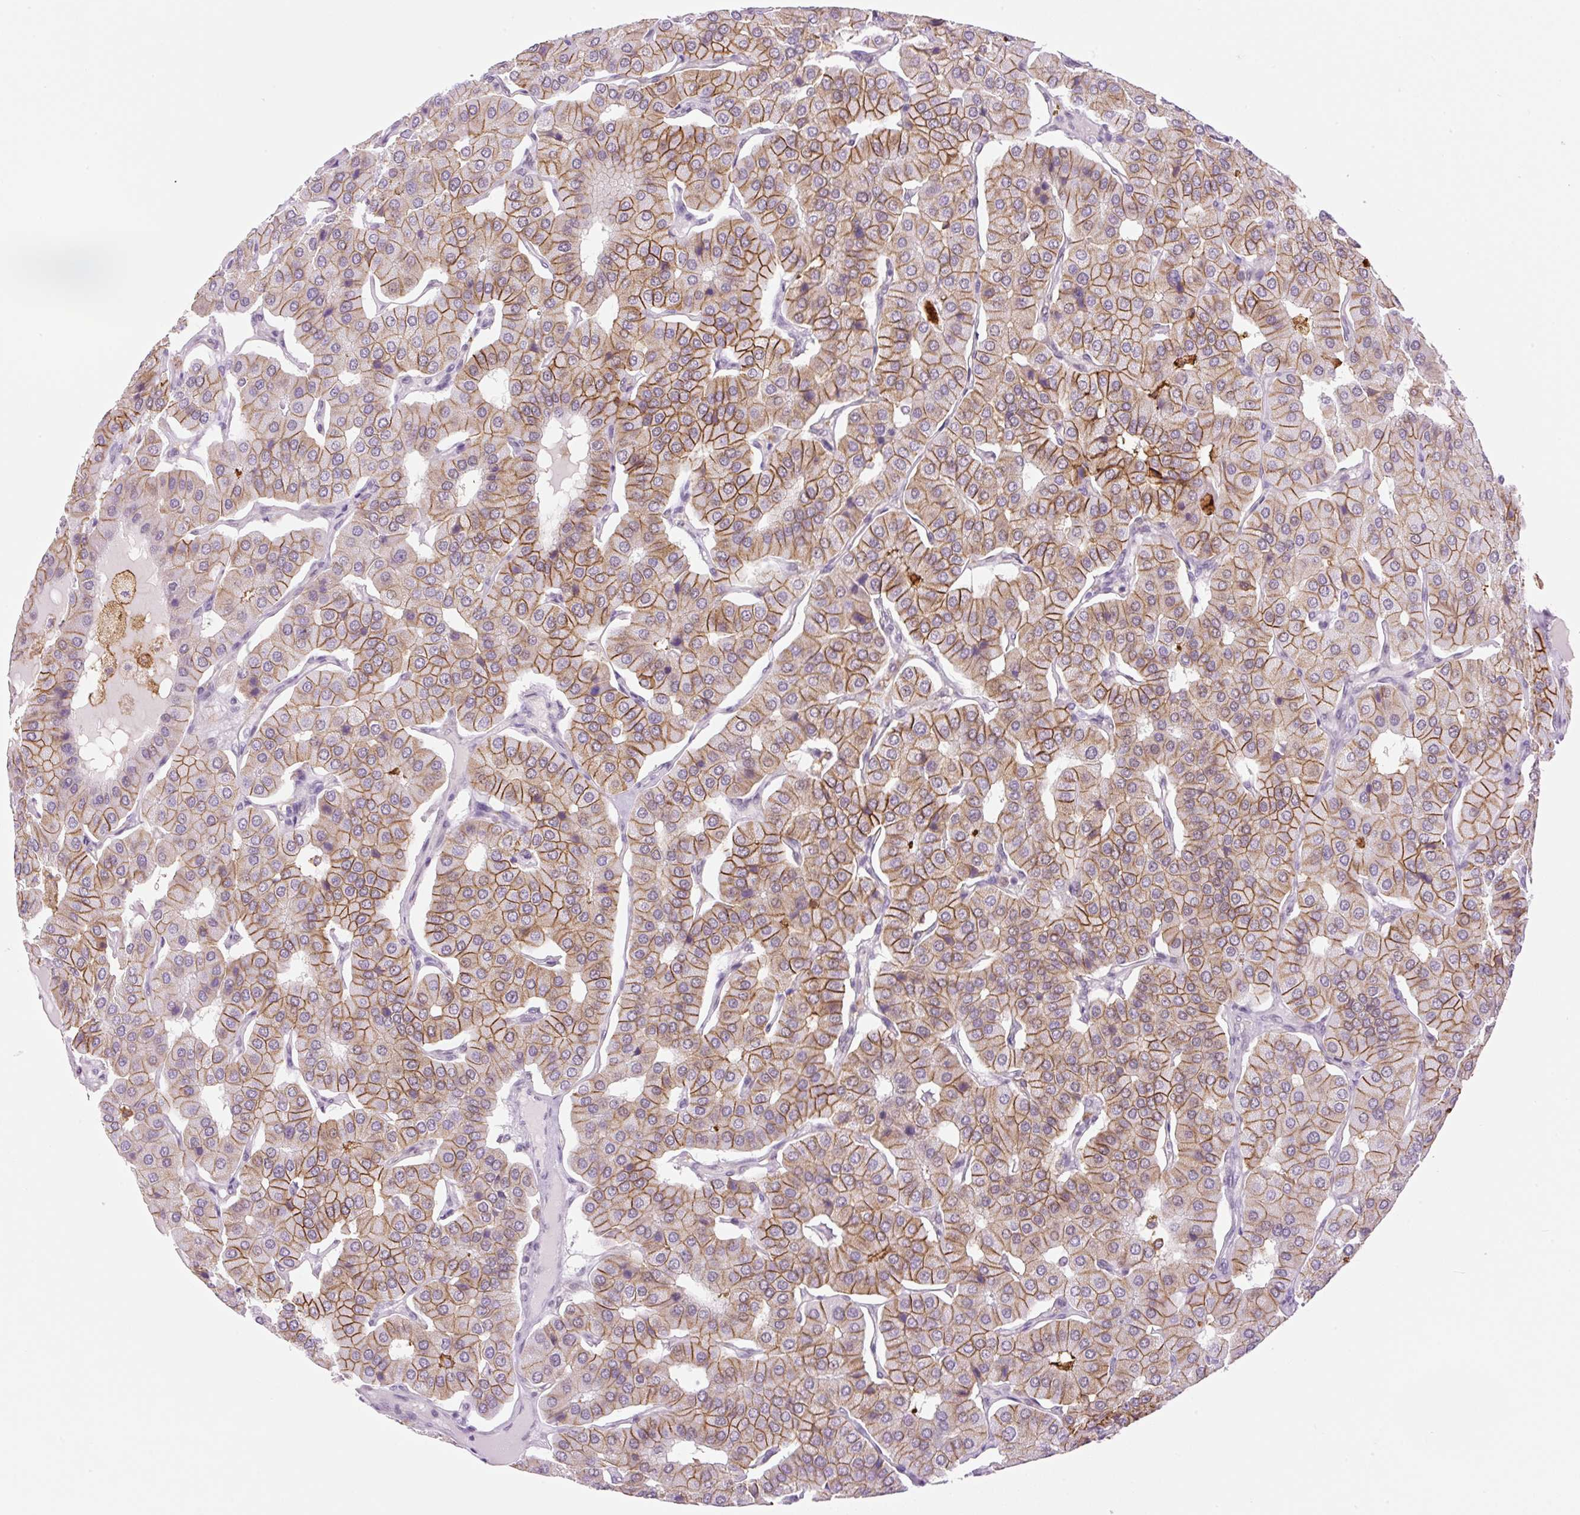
{"staining": {"intensity": "moderate", "quantity": ">75%", "location": "cytoplasmic/membranous"}, "tissue": "parathyroid gland", "cell_type": "Glandular cells", "image_type": "normal", "snomed": [{"axis": "morphology", "description": "Normal tissue, NOS"}, {"axis": "morphology", "description": "Adenoma, NOS"}, {"axis": "topography", "description": "Parathyroid gland"}], "caption": "A medium amount of moderate cytoplasmic/membranous staining is seen in about >75% of glandular cells in benign parathyroid gland.", "gene": "PALM3", "patient": {"sex": "female", "age": 86}}